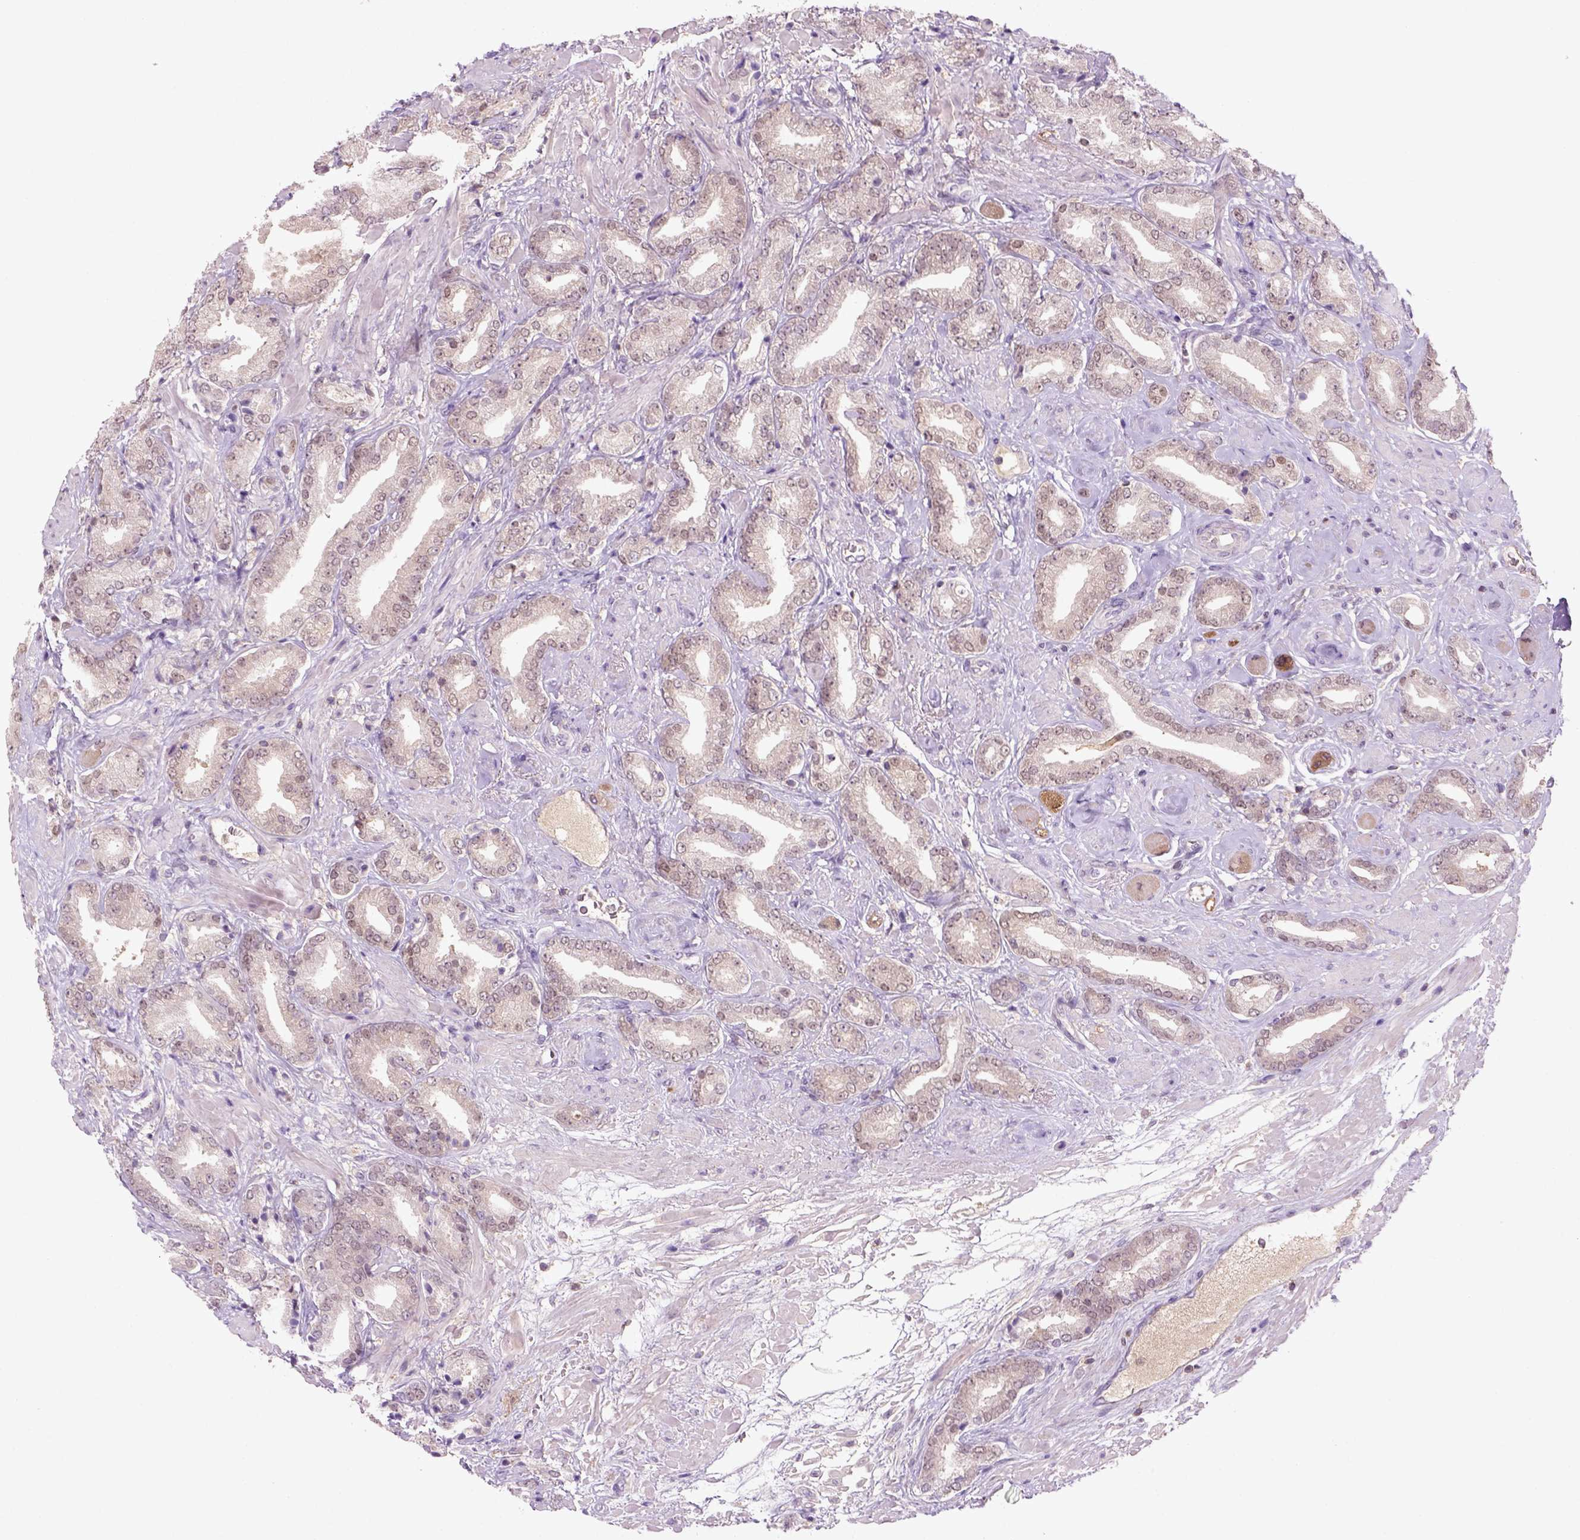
{"staining": {"intensity": "negative", "quantity": "none", "location": "none"}, "tissue": "prostate cancer", "cell_type": "Tumor cells", "image_type": "cancer", "snomed": [{"axis": "morphology", "description": "Adenocarcinoma, High grade"}, {"axis": "topography", "description": "Prostate"}], "caption": "Immunohistochemical staining of prostate cancer (high-grade adenocarcinoma) exhibits no significant staining in tumor cells. Brightfield microscopy of immunohistochemistry (IHC) stained with DAB (brown) and hematoxylin (blue), captured at high magnification.", "gene": "GOT1", "patient": {"sex": "male", "age": 56}}